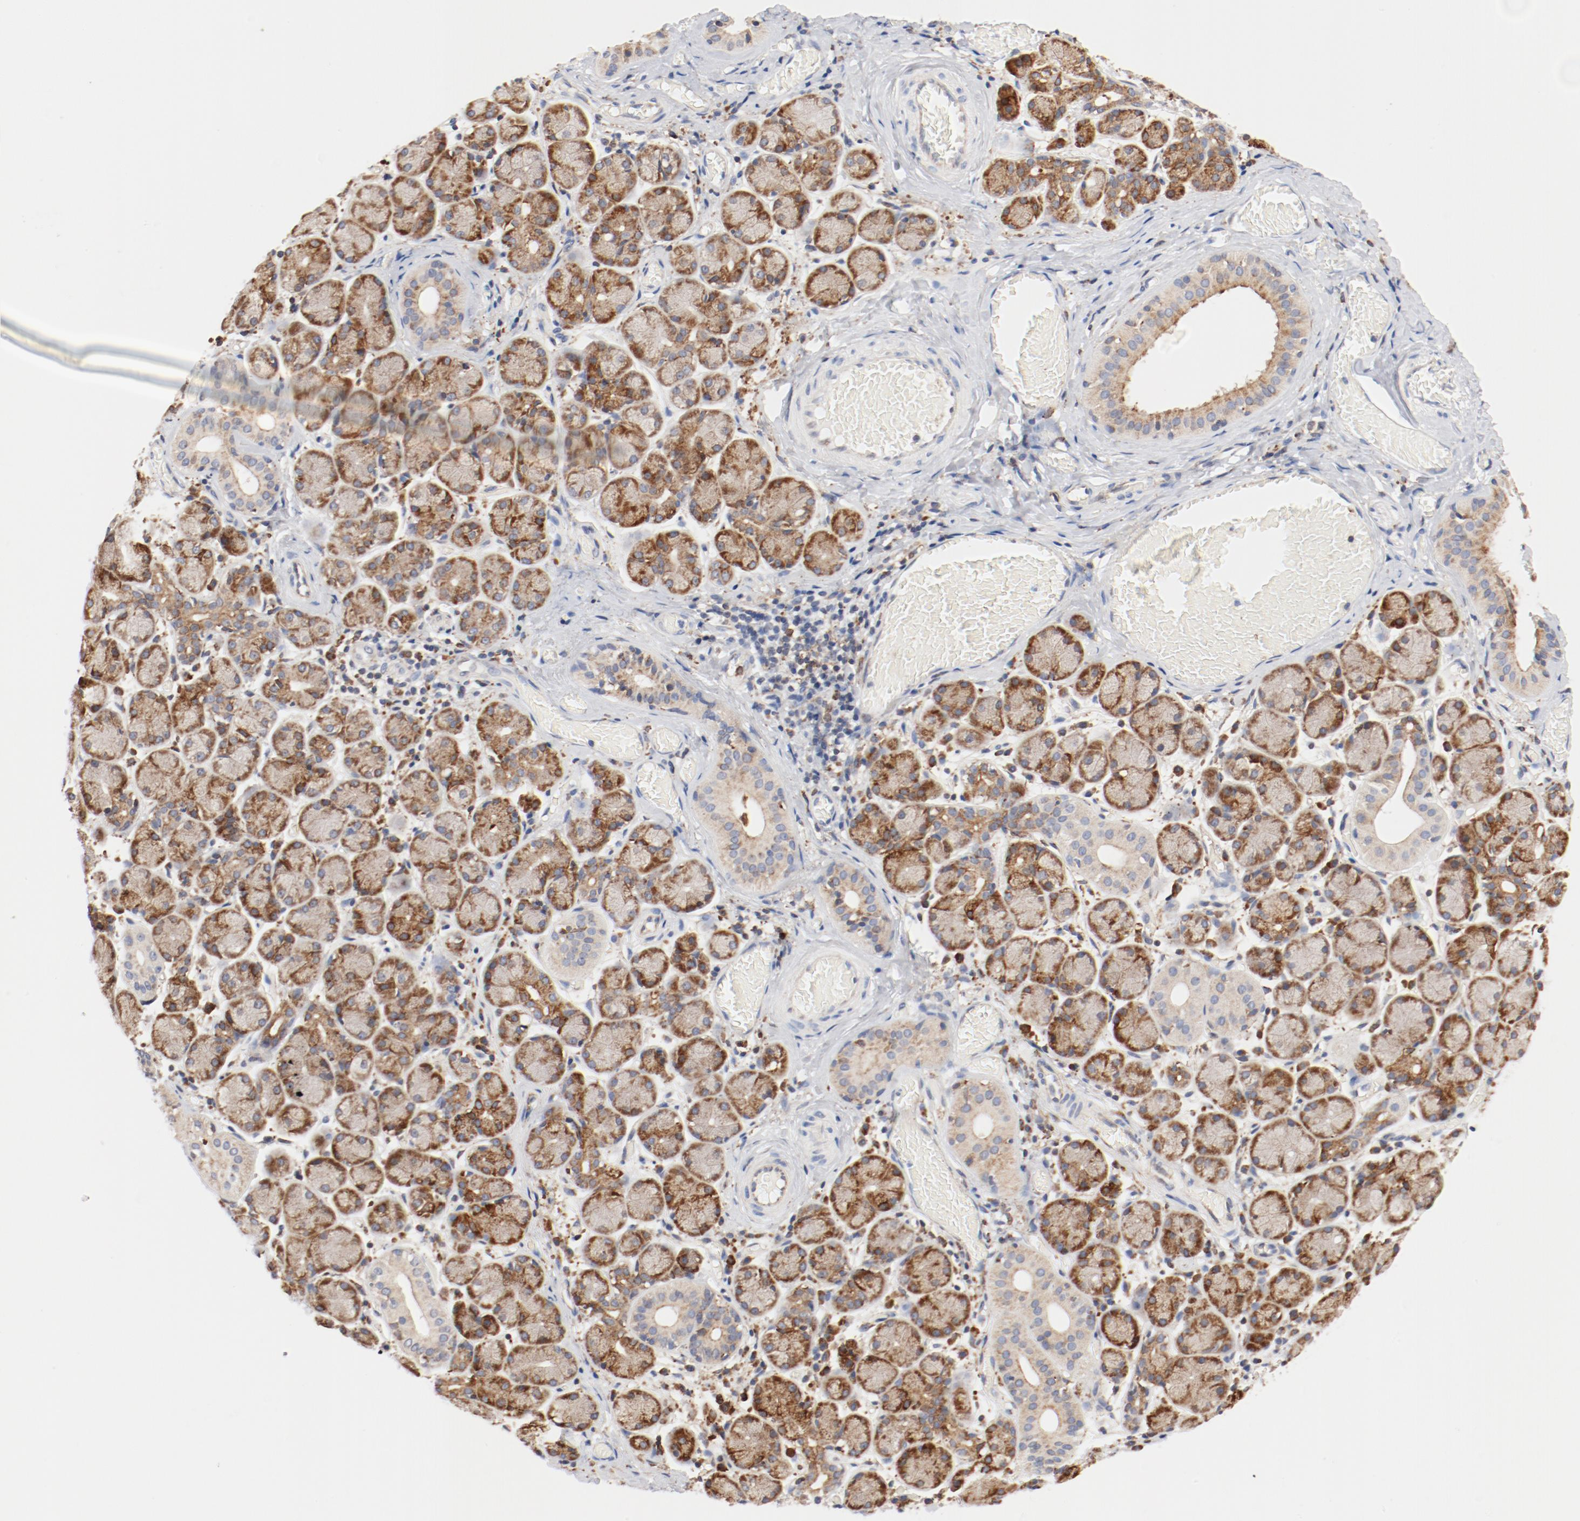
{"staining": {"intensity": "moderate", "quantity": ">75%", "location": "cytoplasmic/membranous"}, "tissue": "salivary gland", "cell_type": "Glandular cells", "image_type": "normal", "snomed": [{"axis": "morphology", "description": "Normal tissue, NOS"}, {"axis": "topography", "description": "Salivary gland"}], "caption": "Immunohistochemistry of normal human salivary gland displays medium levels of moderate cytoplasmic/membranous expression in approximately >75% of glandular cells. (brown staining indicates protein expression, while blue staining denotes nuclei).", "gene": "PDPK1", "patient": {"sex": "female", "age": 24}}